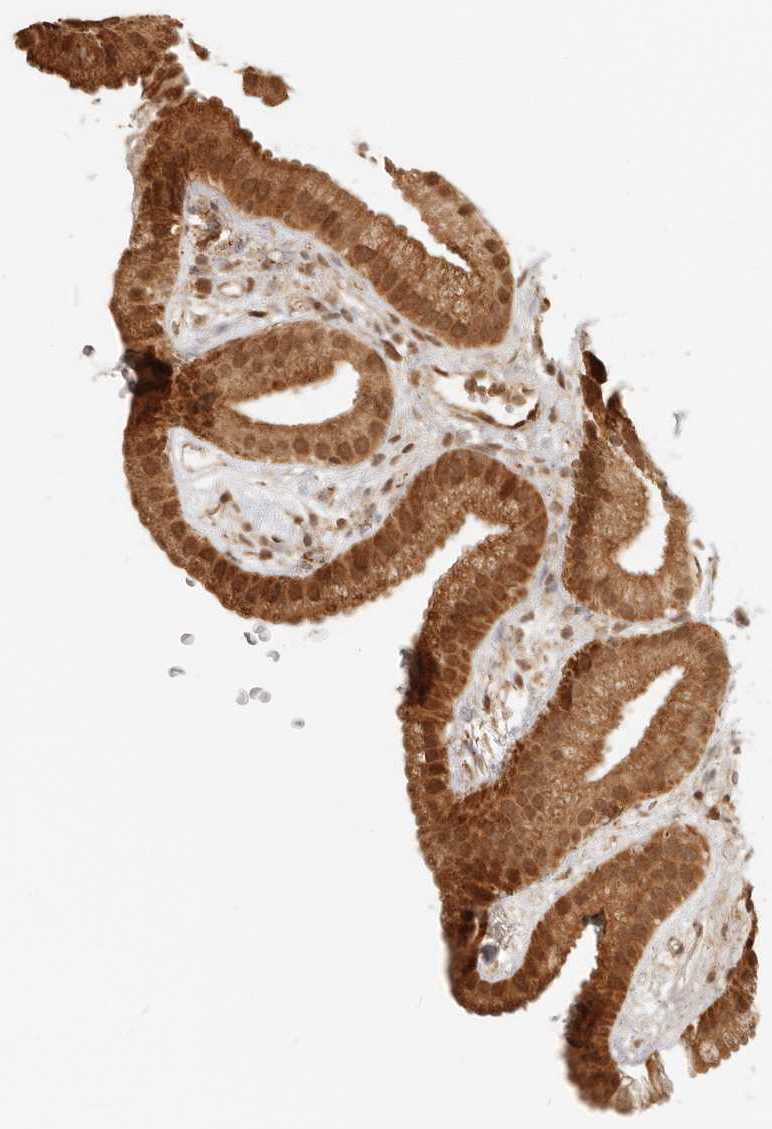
{"staining": {"intensity": "strong", "quantity": ">75%", "location": "cytoplasmic/membranous"}, "tissue": "gallbladder", "cell_type": "Glandular cells", "image_type": "normal", "snomed": [{"axis": "morphology", "description": "Normal tissue, NOS"}, {"axis": "topography", "description": "Gallbladder"}], "caption": "IHC of benign gallbladder demonstrates high levels of strong cytoplasmic/membranous staining in approximately >75% of glandular cells.", "gene": "BAALC", "patient": {"sex": "female", "age": 64}}